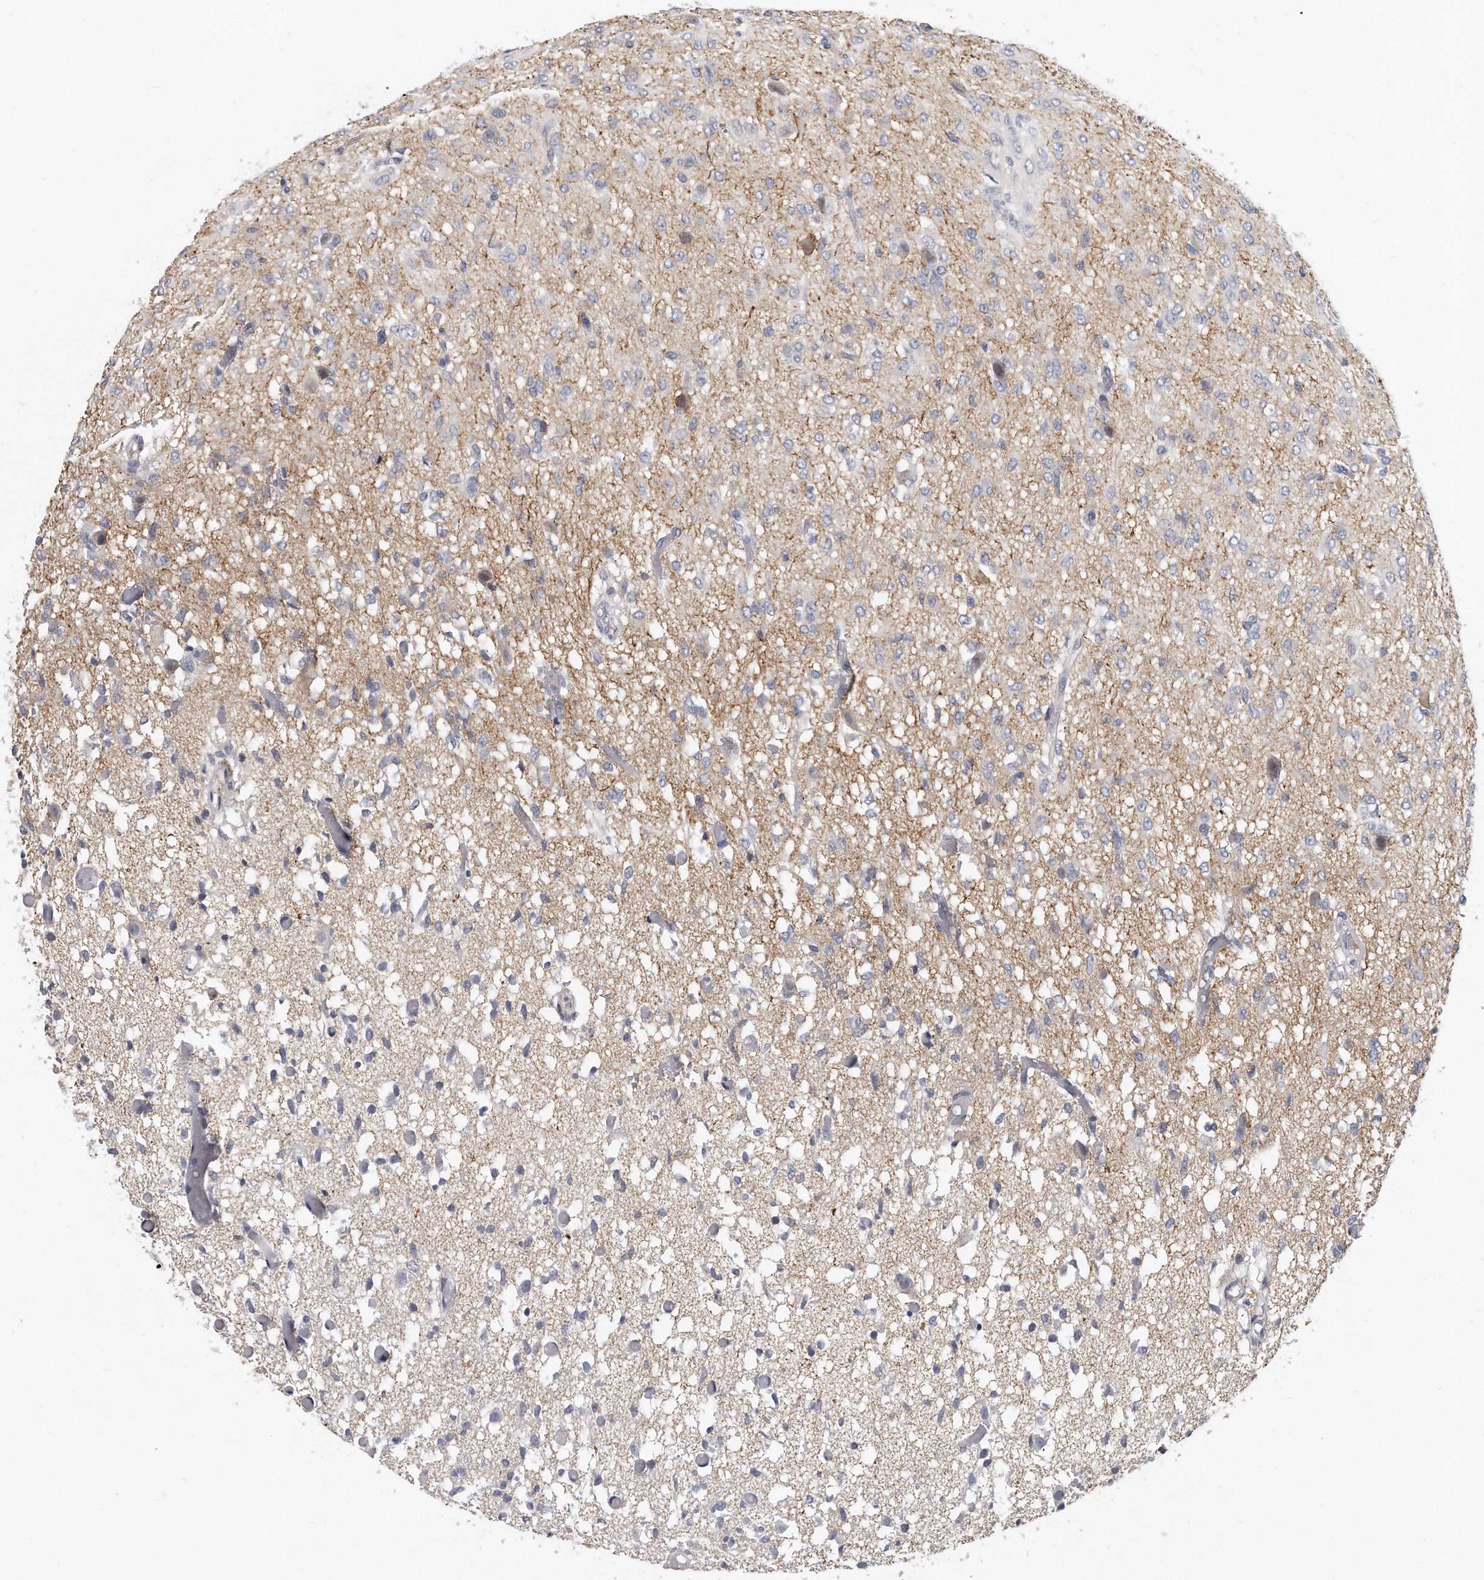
{"staining": {"intensity": "negative", "quantity": "none", "location": "none"}, "tissue": "glioma", "cell_type": "Tumor cells", "image_type": "cancer", "snomed": [{"axis": "morphology", "description": "Glioma, malignant, High grade"}, {"axis": "topography", "description": "Brain"}], "caption": "DAB (3,3'-diaminobenzidine) immunohistochemical staining of human glioma displays no significant expression in tumor cells.", "gene": "KLHL7", "patient": {"sex": "female", "age": 59}}